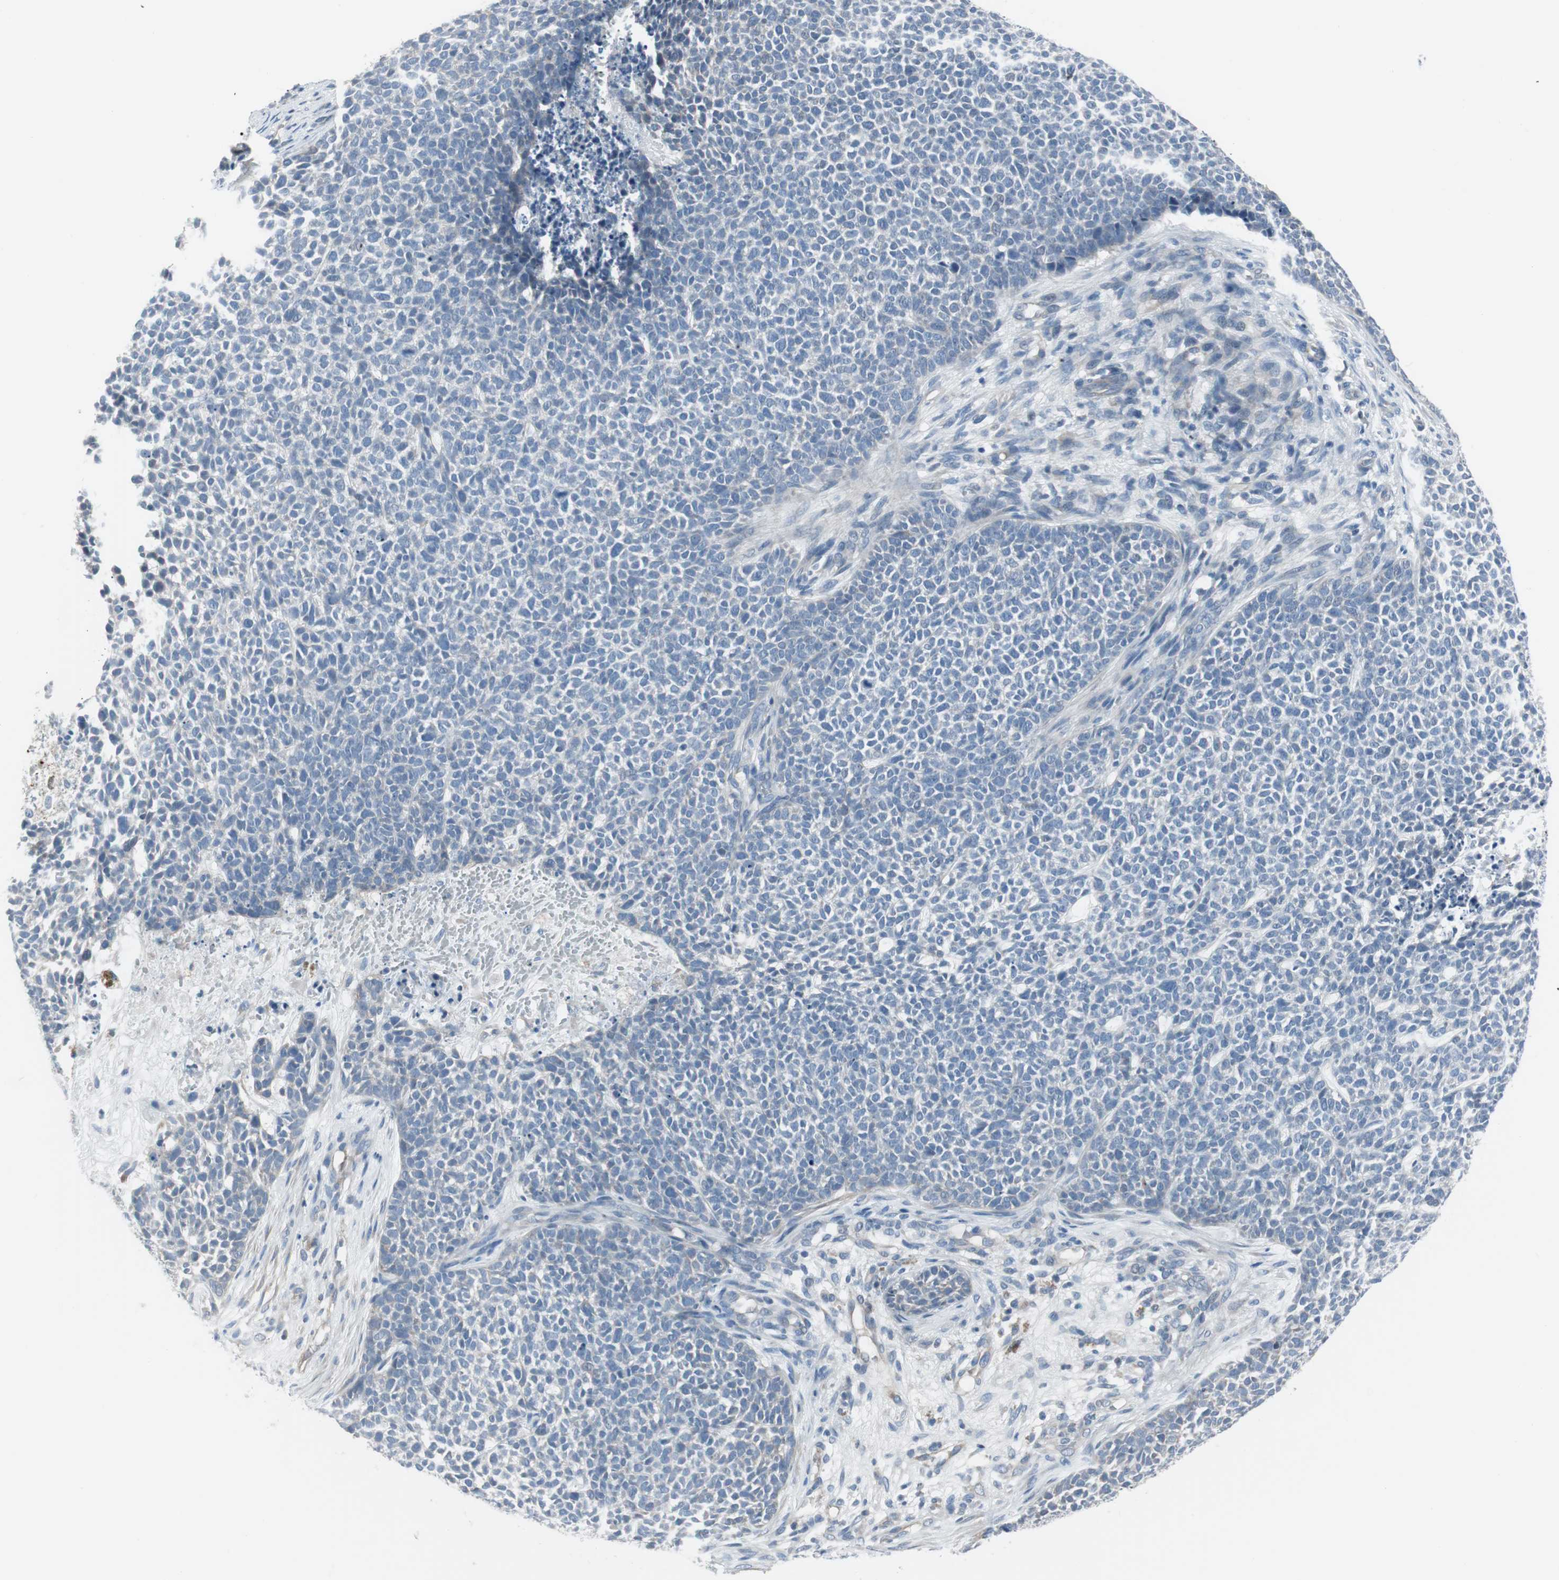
{"staining": {"intensity": "negative", "quantity": "none", "location": "none"}, "tissue": "skin cancer", "cell_type": "Tumor cells", "image_type": "cancer", "snomed": [{"axis": "morphology", "description": "Basal cell carcinoma"}, {"axis": "topography", "description": "Skin"}], "caption": "The immunohistochemistry micrograph has no significant staining in tumor cells of skin basal cell carcinoma tissue.", "gene": "PIGR", "patient": {"sex": "female", "age": 84}}